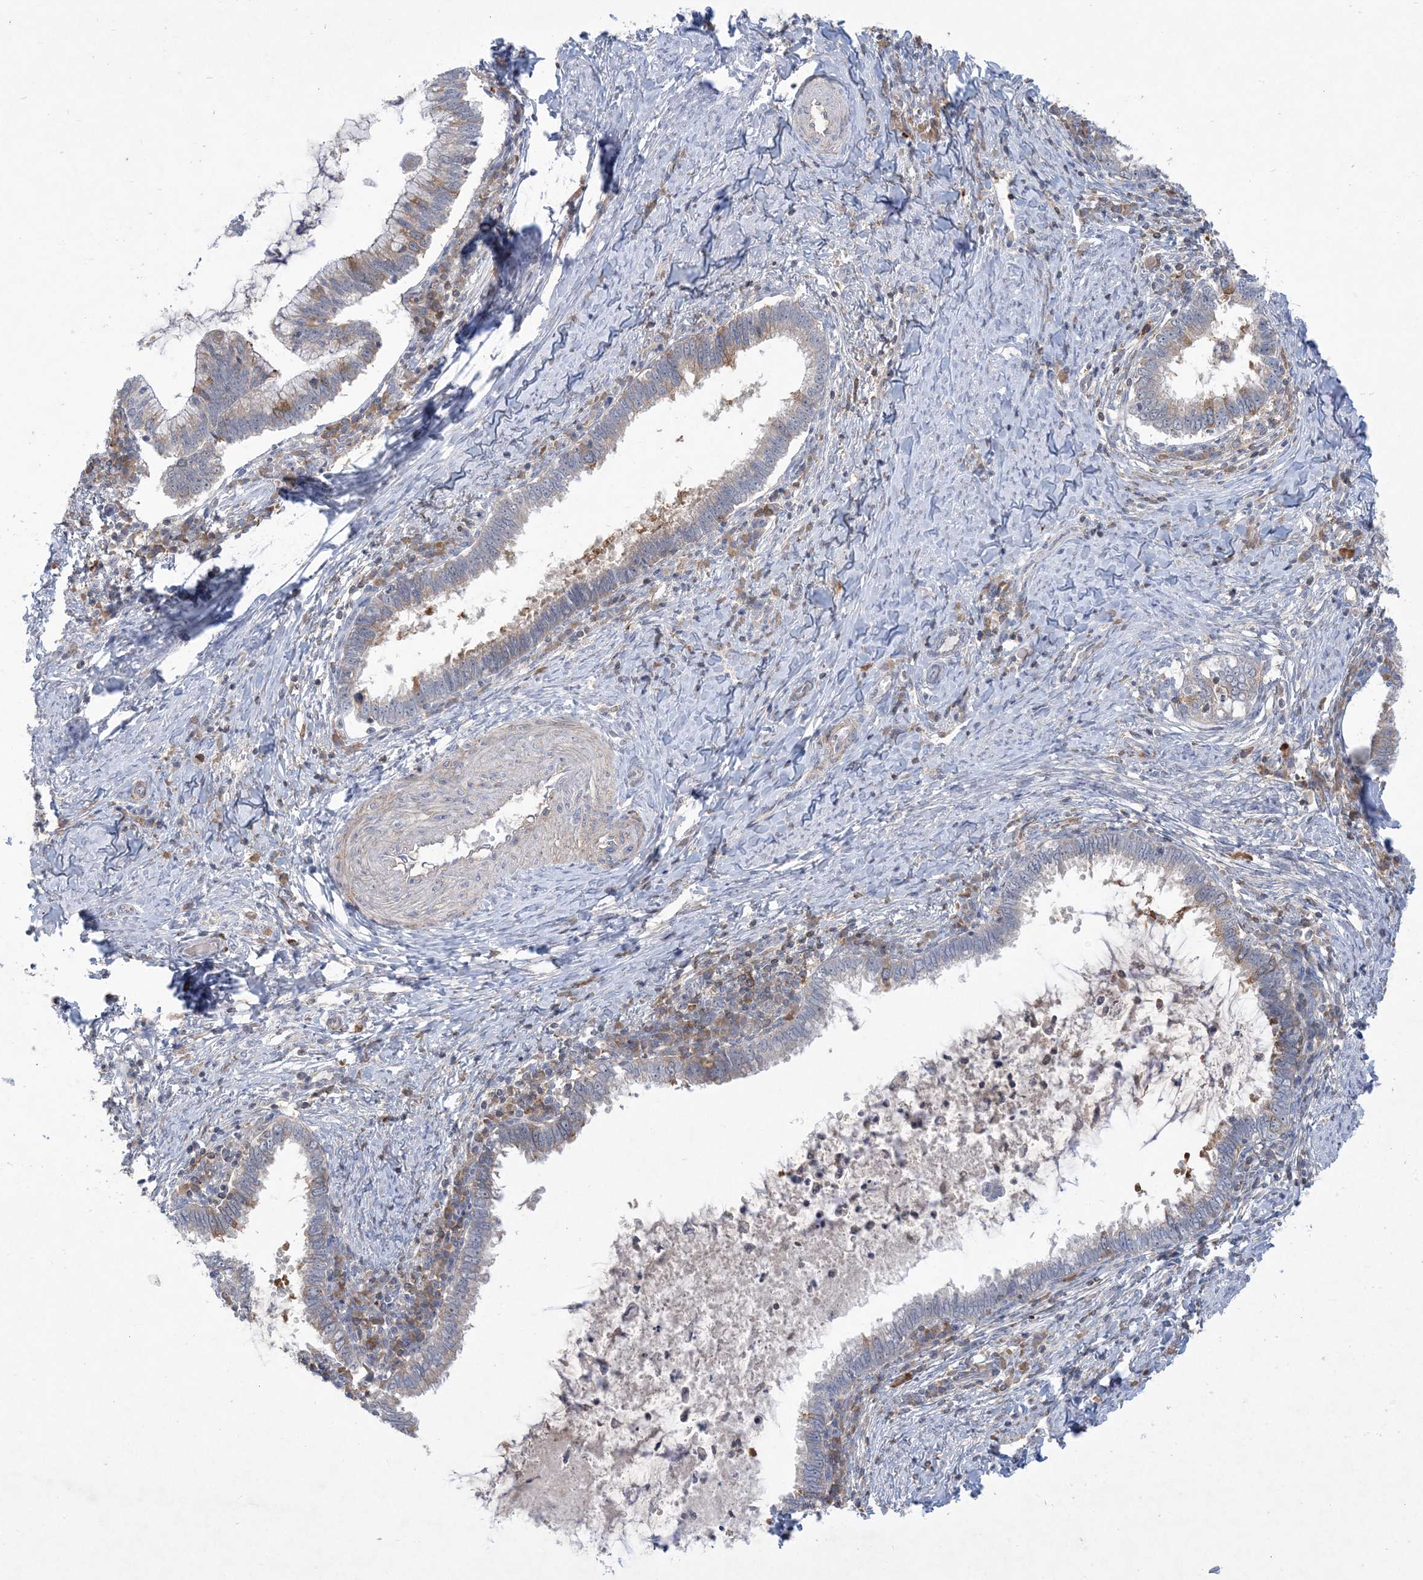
{"staining": {"intensity": "weak", "quantity": "<25%", "location": "cytoplasmic/membranous"}, "tissue": "cervical cancer", "cell_type": "Tumor cells", "image_type": "cancer", "snomed": [{"axis": "morphology", "description": "Adenocarcinoma, NOS"}, {"axis": "topography", "description": "Cervix"}], "caption": "Protein analysis of cervical adenocarcinoma displays no significant staining in tumor cells.", "gene": "AOC1", "patient": {"sex": "female", "age": 36}}